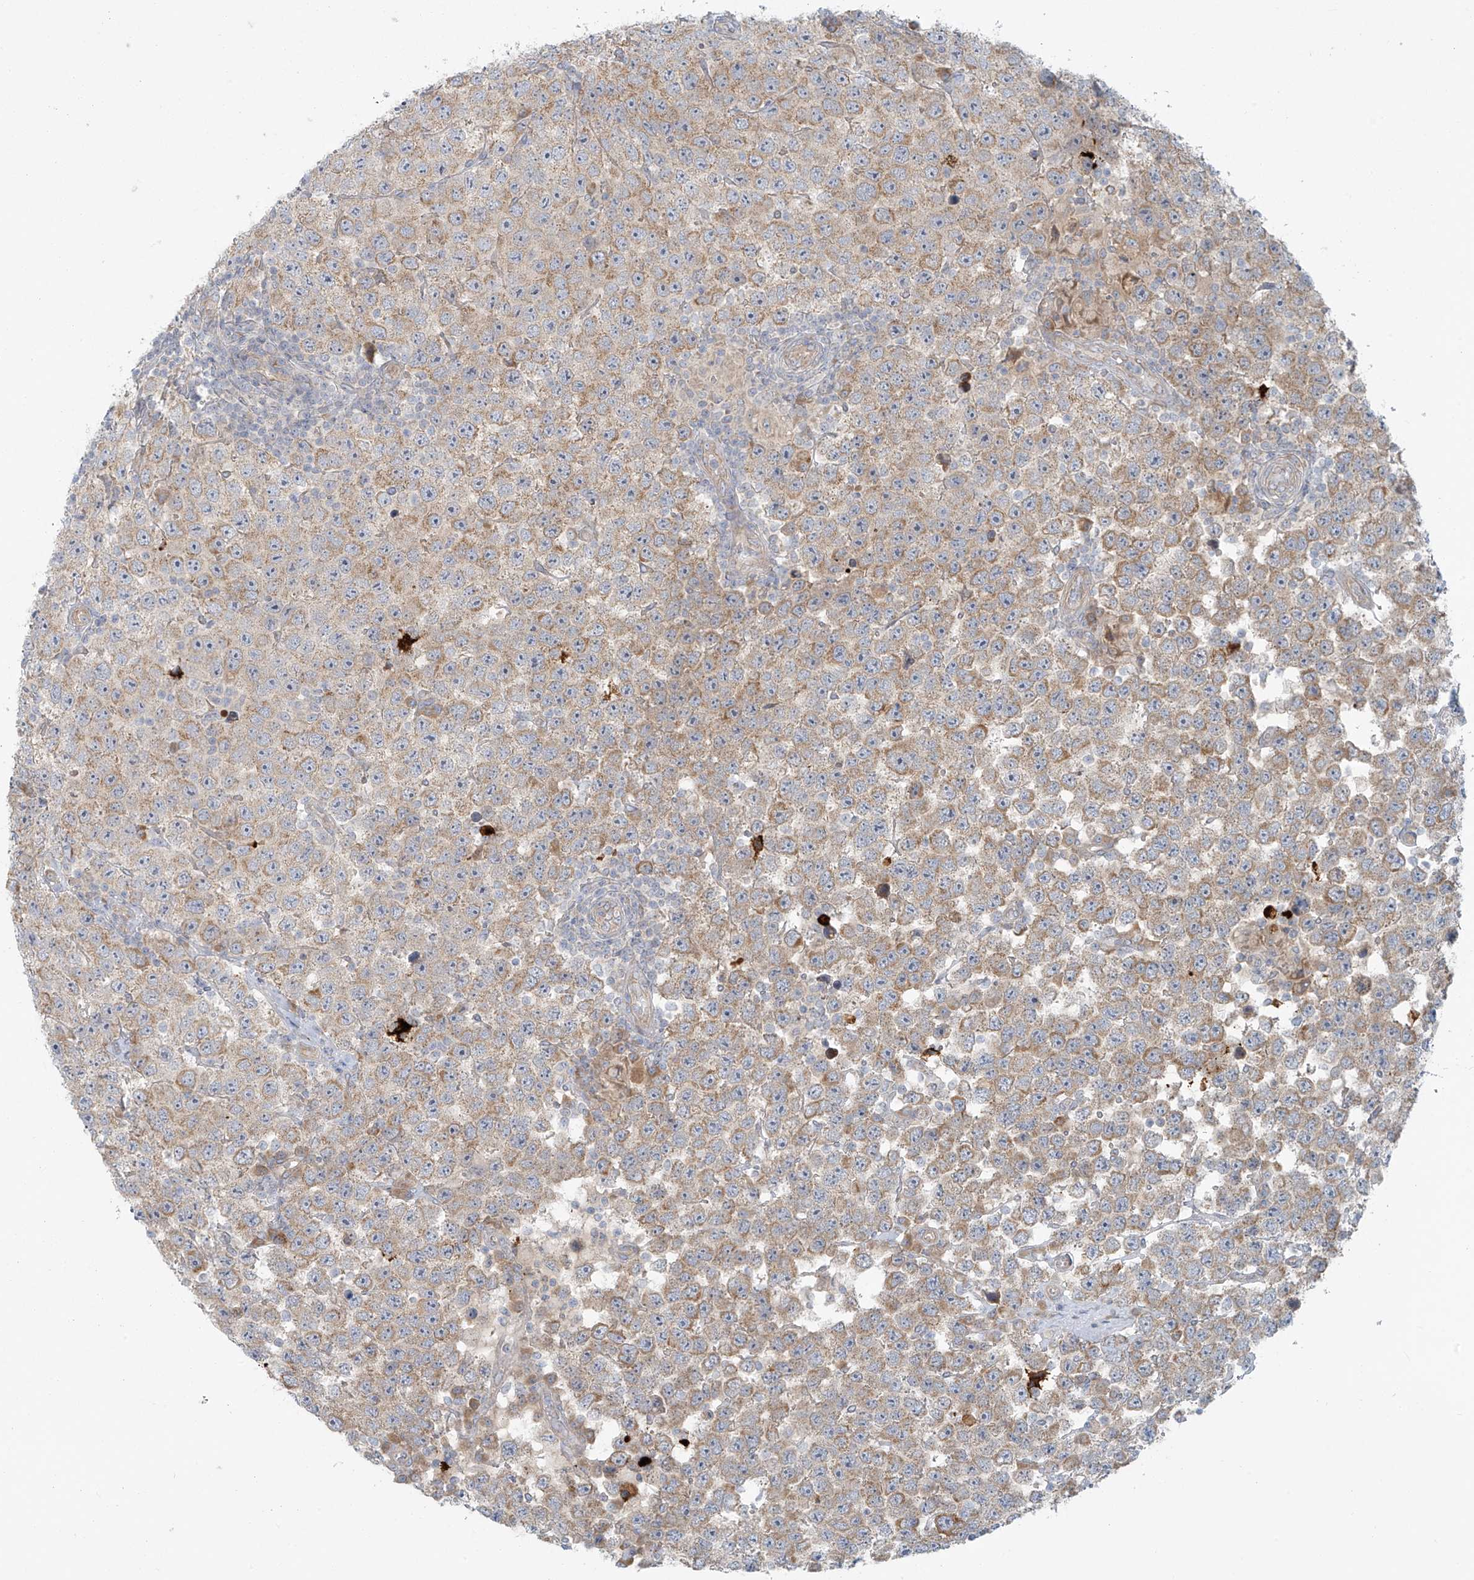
{"staining": {"intensity": "moderate", "quantity": "25%-75%", "location": "cytoplasmic/membranous"}, "tissue": "testis cancer", "cell_type": "Tumor cells", "image_type": "cancer", "snomed": [{"axis": "morphology", "description": "Seminoma, NOS"}, {"axis": "topography", "description": "Testis"}], "caption": "DAB immunohistochemical staining of human testis seminoma displays moderate cytoplasmic/membranous protein staining in about 25%-75% of tumor cells.", "gene": "LZTS3", "patient": {"sex": "male", "age": 28}}